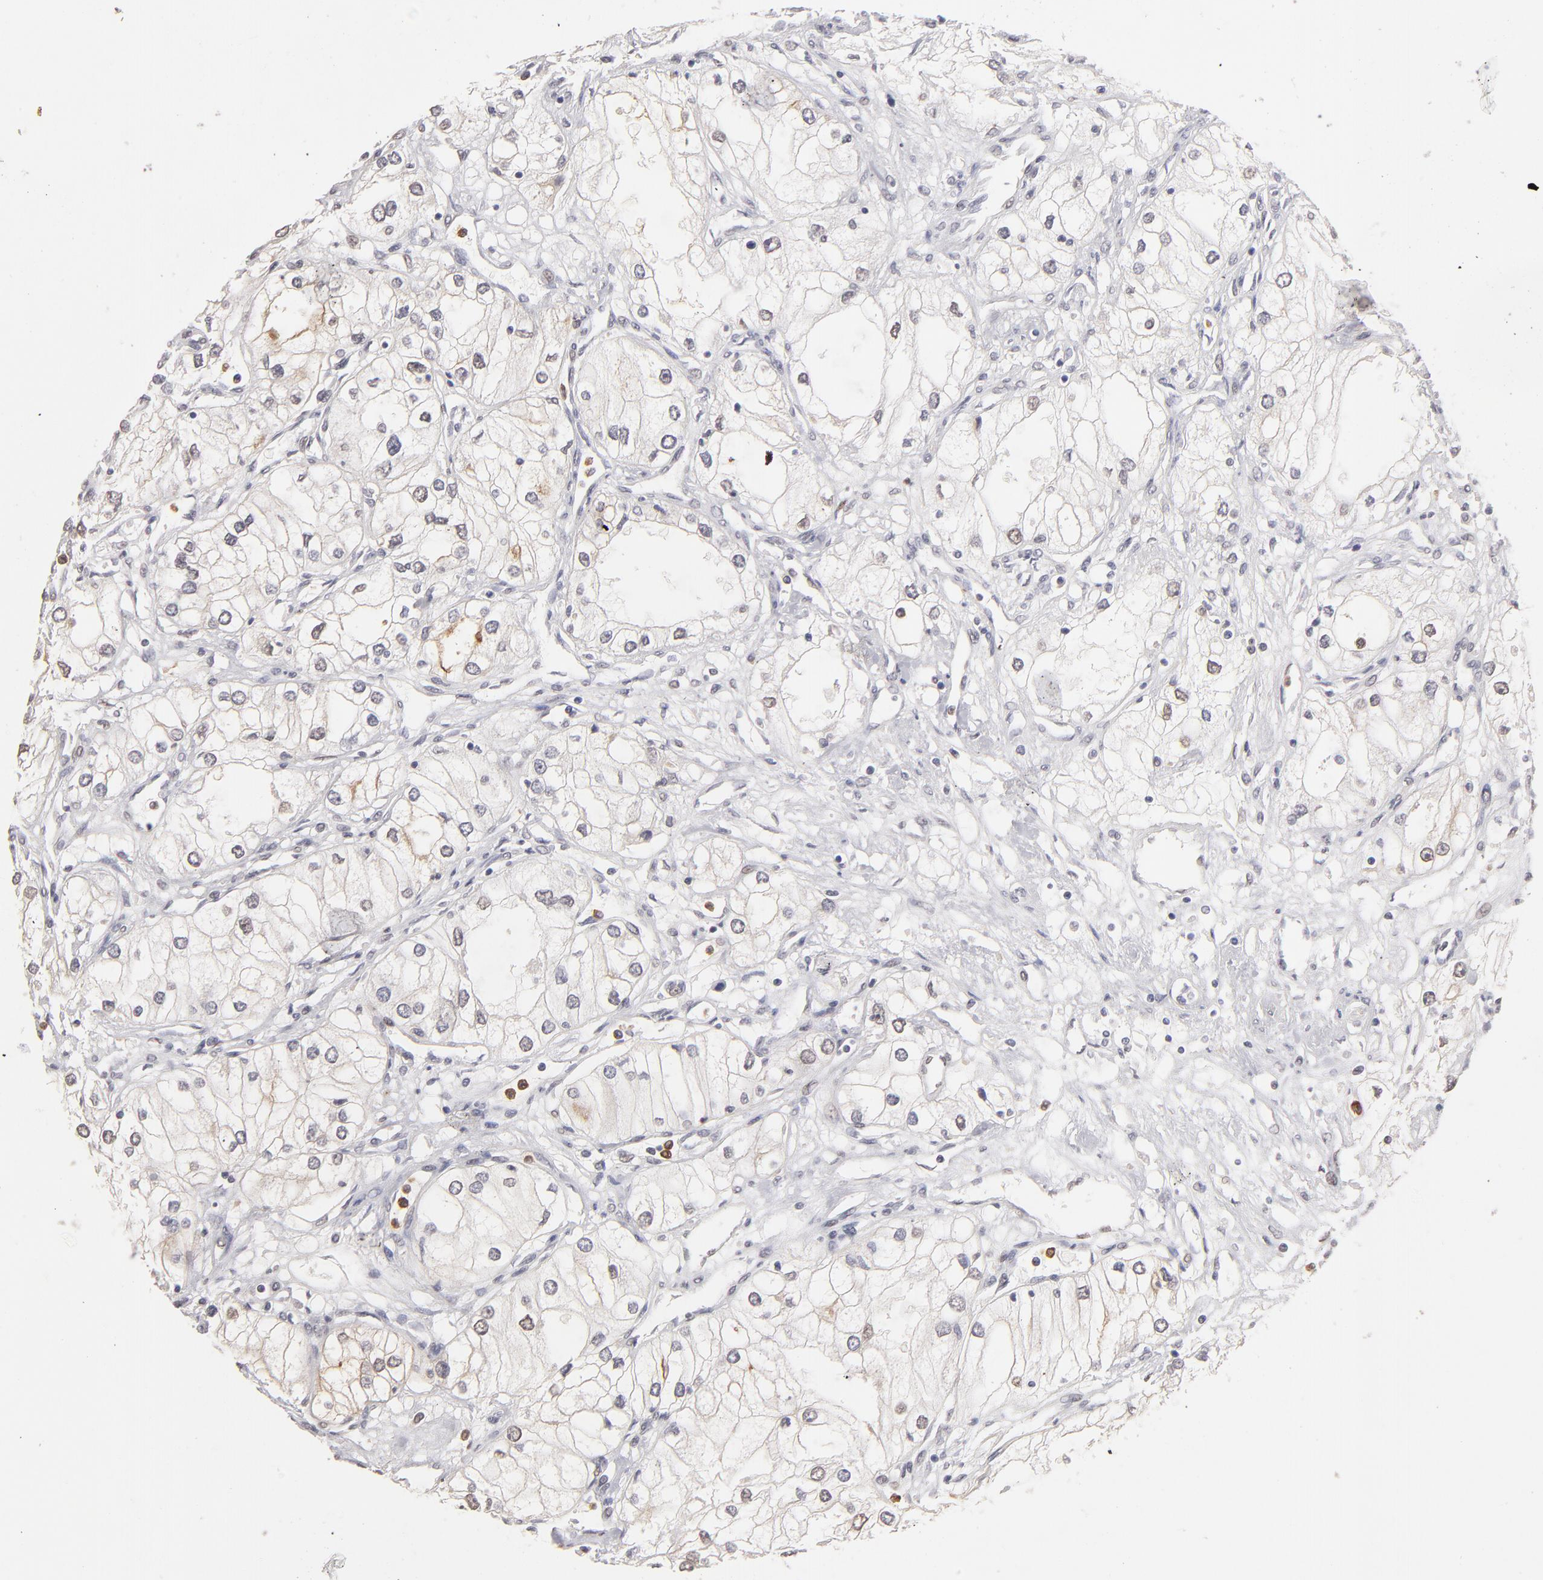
{"staining": {"intensity": "negative", "quantity": "none", "location": "none"}, "tissue": "renal cancer", "cell_type": "Tumor cells", "image_type": "cancer", "snomed": [{"axis": "morphology", "description": "Adenocarcinoma, NOS"}, {"axis": "topography", "description": "Kidney"}], "caption": "This is an IHC image of human renal cancer. There is no staining in tumor cells.", "gene": "MGAM", "patient": {"sex": "male", "age": 57}}